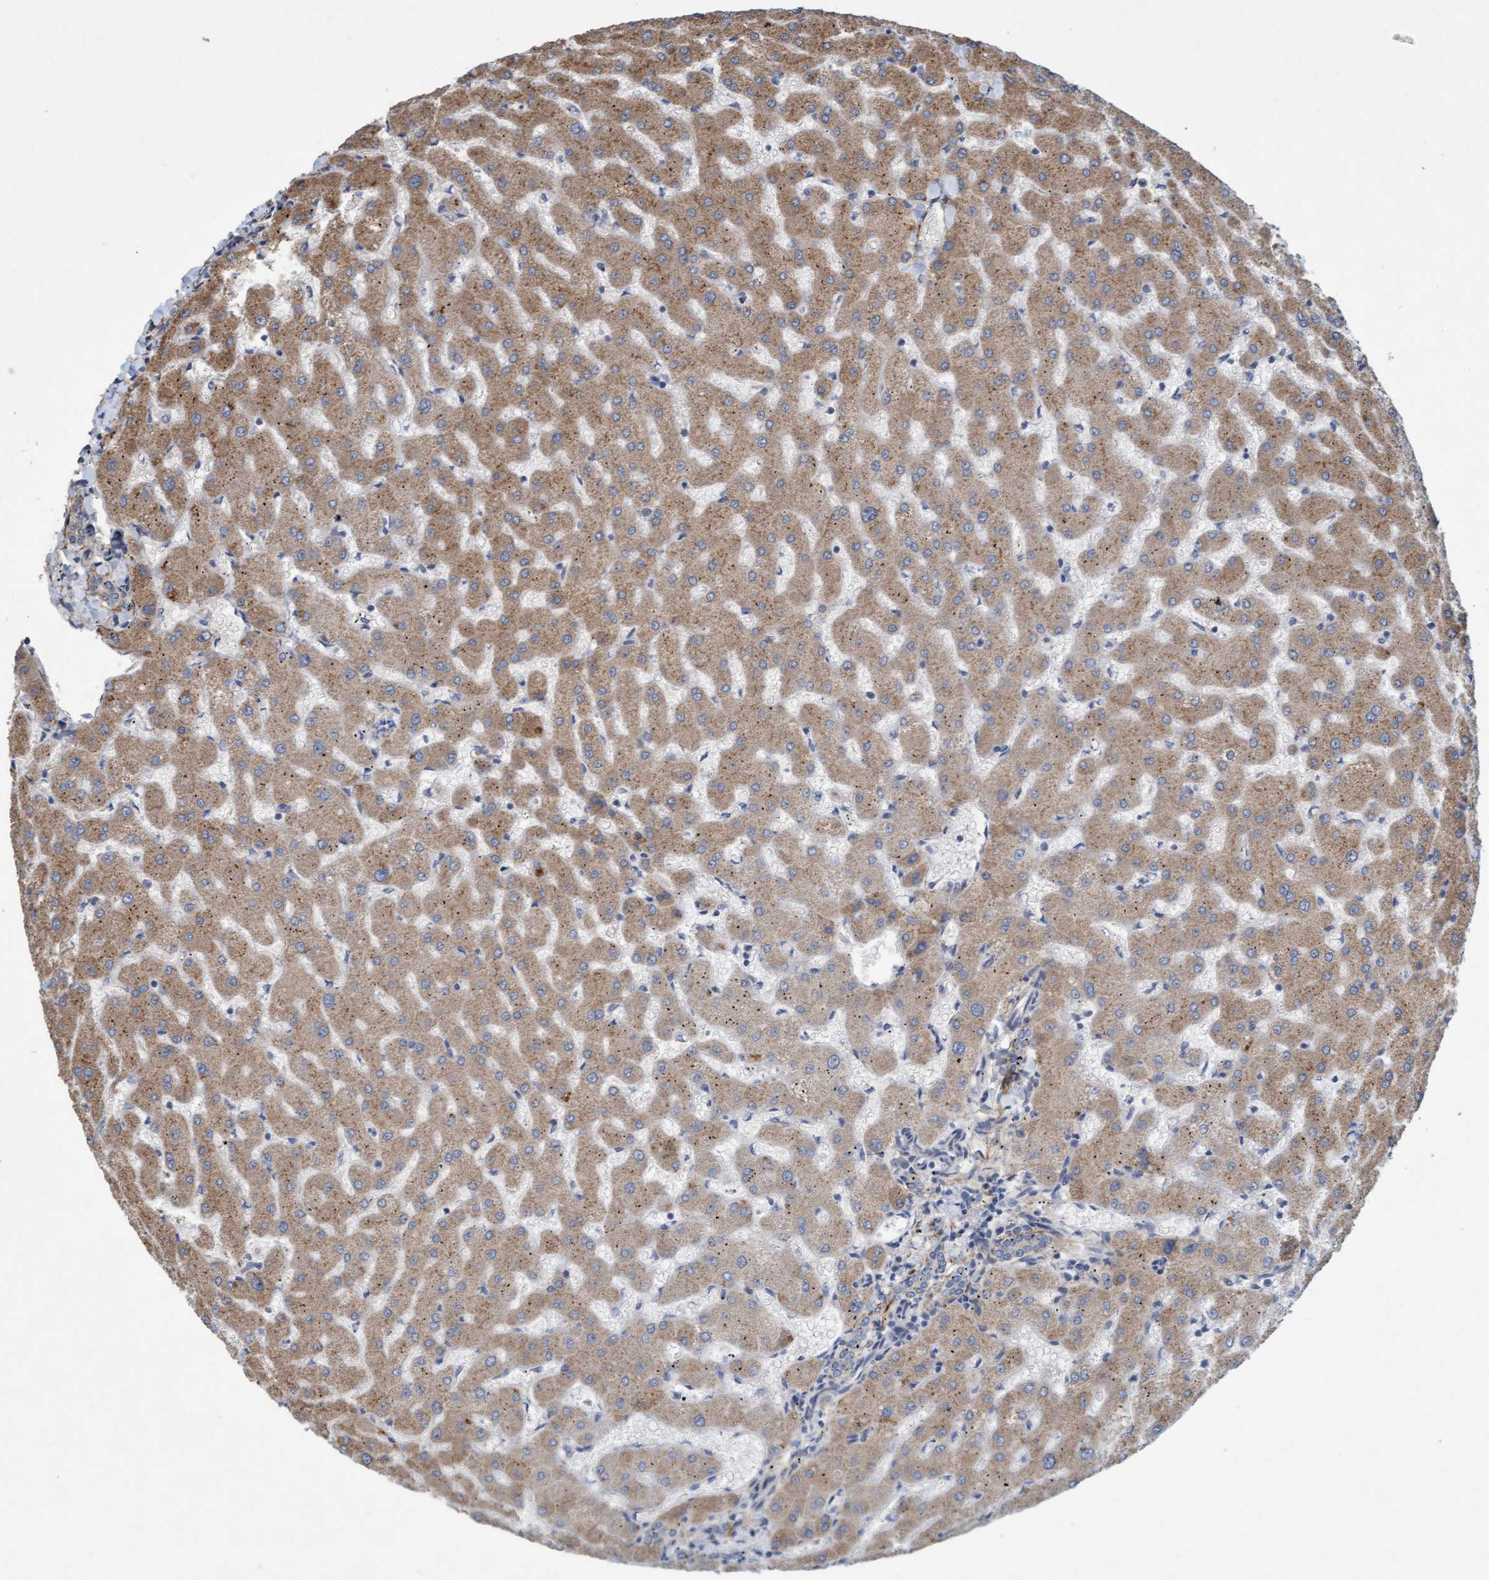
{"staining": {"intensity": "weak", "quantity": "25%-75%", "location": "cytoplasmic/membranous"}, "tissue": "liver", "cell_type": "Cholangiocytes", "image_type": "normal", "snomed": [{"axis": "morphology", "description": "Normal tissue, NOS"}, {"axis": "topography", "description": "Liver"}], "caption": "IHC (DAB (3,3'-diaminobenzidine)) staining of unremarkable human liver exhibits weak cytoplasmic/membranous protein expression in approximately 25%-75% of cholangiocytes.", "gene": "DDHD2", "patient": {"sex": "female", "age": 63}}